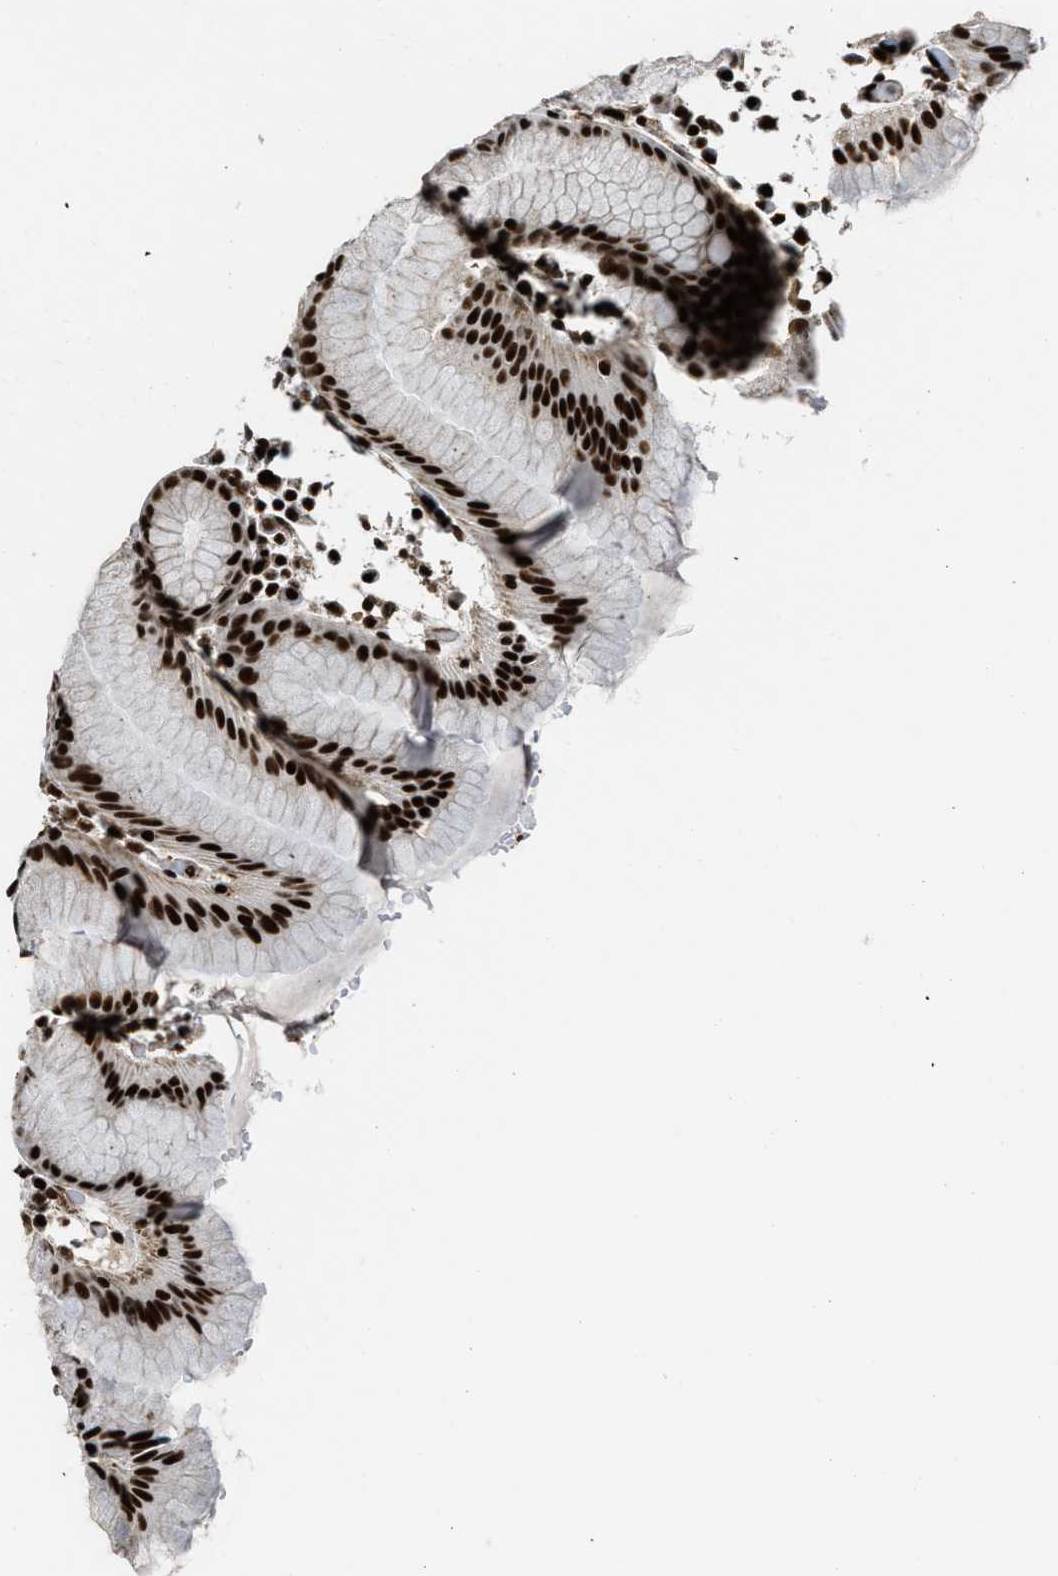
{"staining": {"intensity": "strong", "quantity": "25%-75%", "location": "cytoplasmic/membranous,nuclear"}, "tissue": "stomach", "cell_type": "Glandular cells", "image_type": "normal", "snomed": [{"axis": "morphology", "description": "Normal tissue, NOS"}, {"axis": "topography", "description": "Stomach"}, {"axis": "topography", "description": "Stomach, lower"}], "caption": "Protein staining shows strong cytoplasmic/membranous,nuclear staining in approximately 25%-75% of glandular cells in benign stomach. The staining is performed using DAB brown chromogen to label protein expression. The nuclei are counter-stained blue using hematoxylin.", "gene": "GABPB1", "patient": {"sex": "female", "age": 75}}